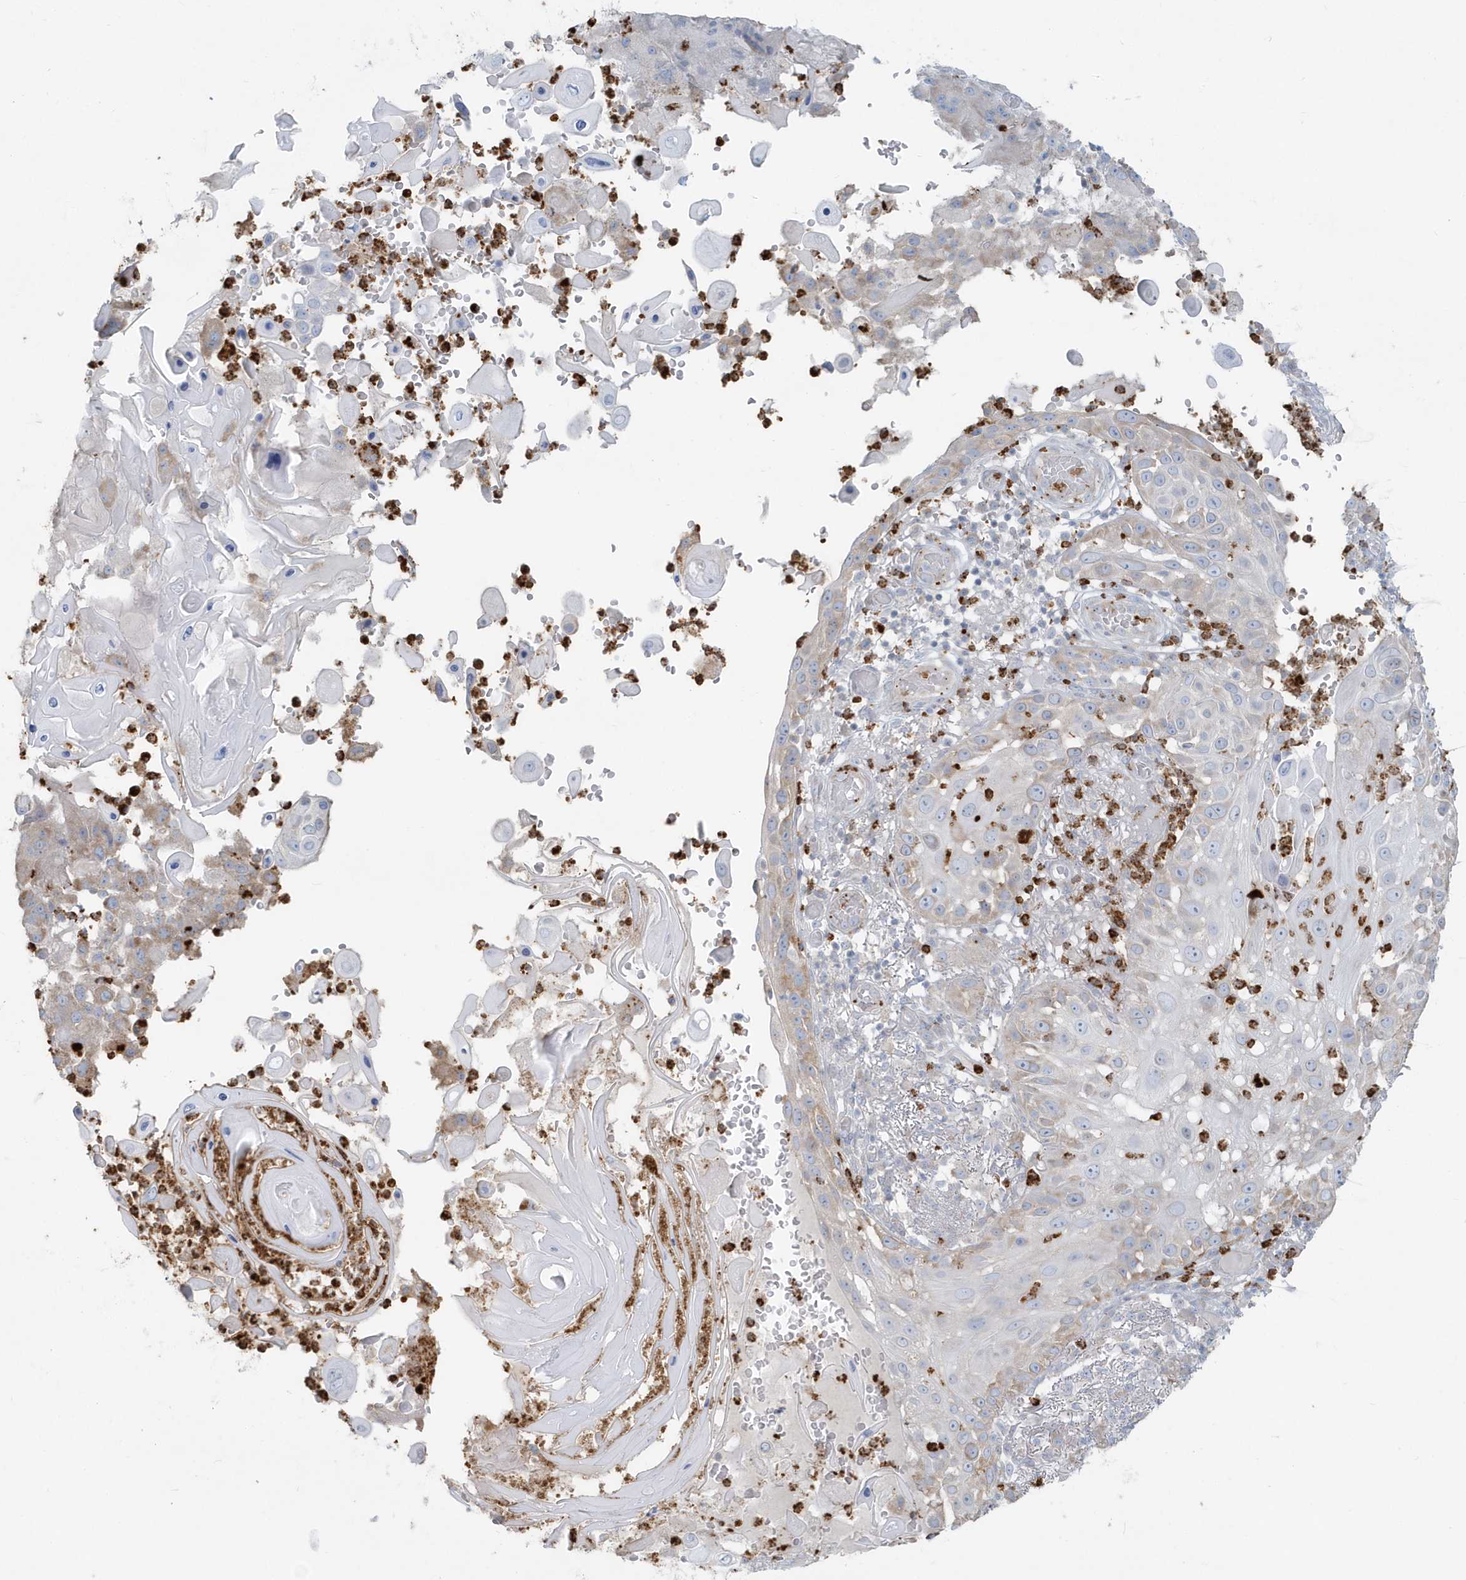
{"staining": {"intensity": "weak", "quantity": "<25%", "location": "cytoplasmic/membranous"}, "tissue": "skin cancer", "cell_type": "Tumor cells", "image_type": "cancer", "snomed": [{"axis": "morphology", "description": "Squamous cell carcinoma, NOS"}, {"axis": "topography", "description": "Skin"}], "caption": "Tumor cells show no significant positivity in squamous cell carcinoma (skin). The staining is performed using DAB brown chromogen with nuclei counter-stained in using hematoxylin.", "gene": "CCNJ", "patient": {"sex": "female", "age": 44}}